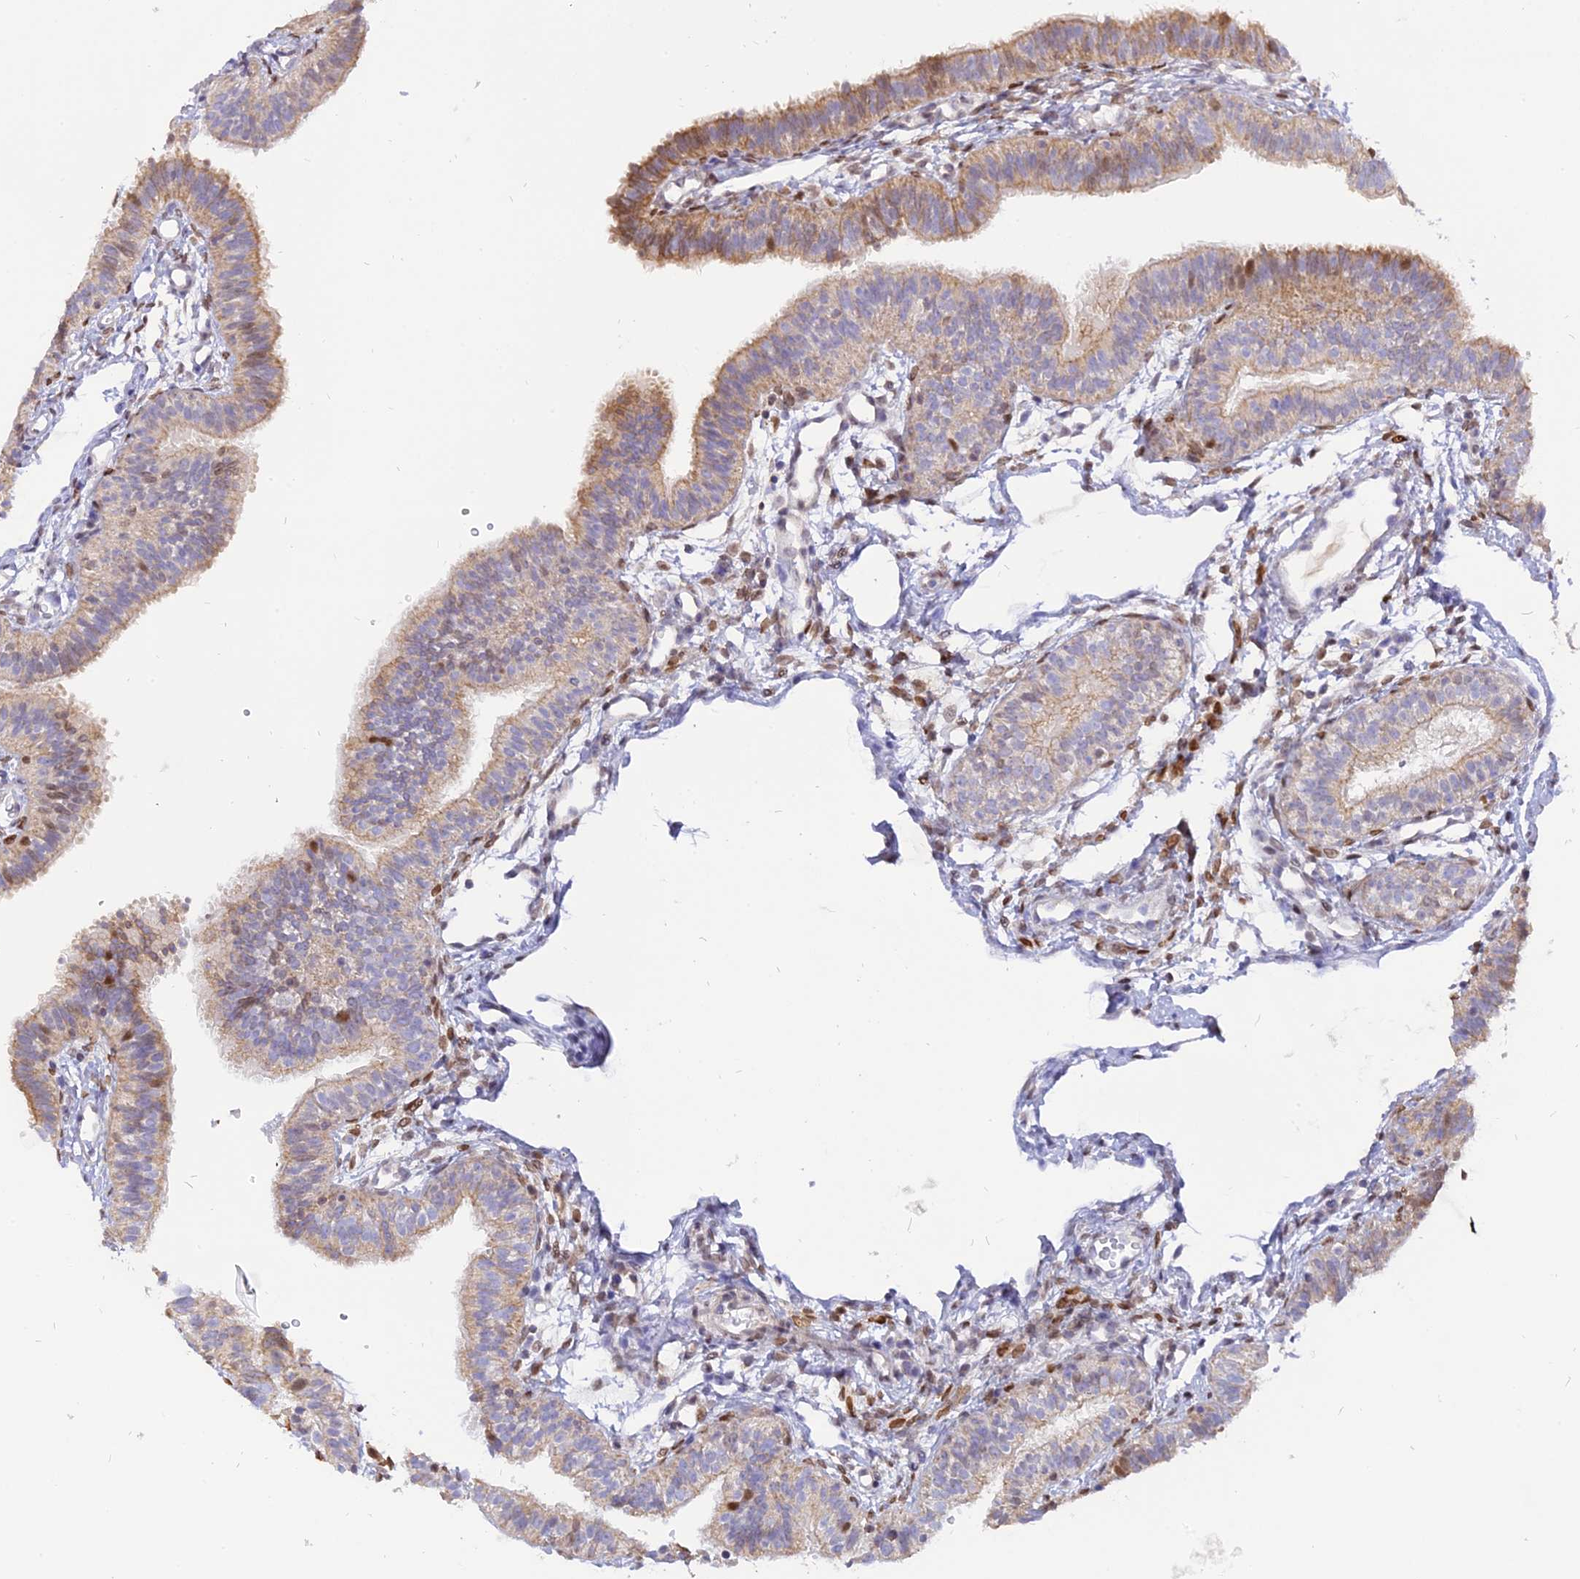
{"staining": {"intensity": "moderate", "quantity": "<25%", "location": "cytoplasmic/membranous,nuclear"}, "tissue": "fallopian tube", "cell_type": "Glandular cells", "image_type": "normal", "snomed": [{"axis": "morphology", "description": "Normal tissue, NOS"}, {"axis": "topography", "description": "Fallopian tube"}], "caption": "Protein staining by IHC exhibits moderate cytoplasmic/membranous,nuclear expression in about <25% of glandular cells in unremarkable fallopian tube. (DAB (3,3'-diaminobenzidine) = brown stain, brightfield microscopy at high magnification).", "gene": "CENPV", "patient": {"sex": "female", "age": 35}}